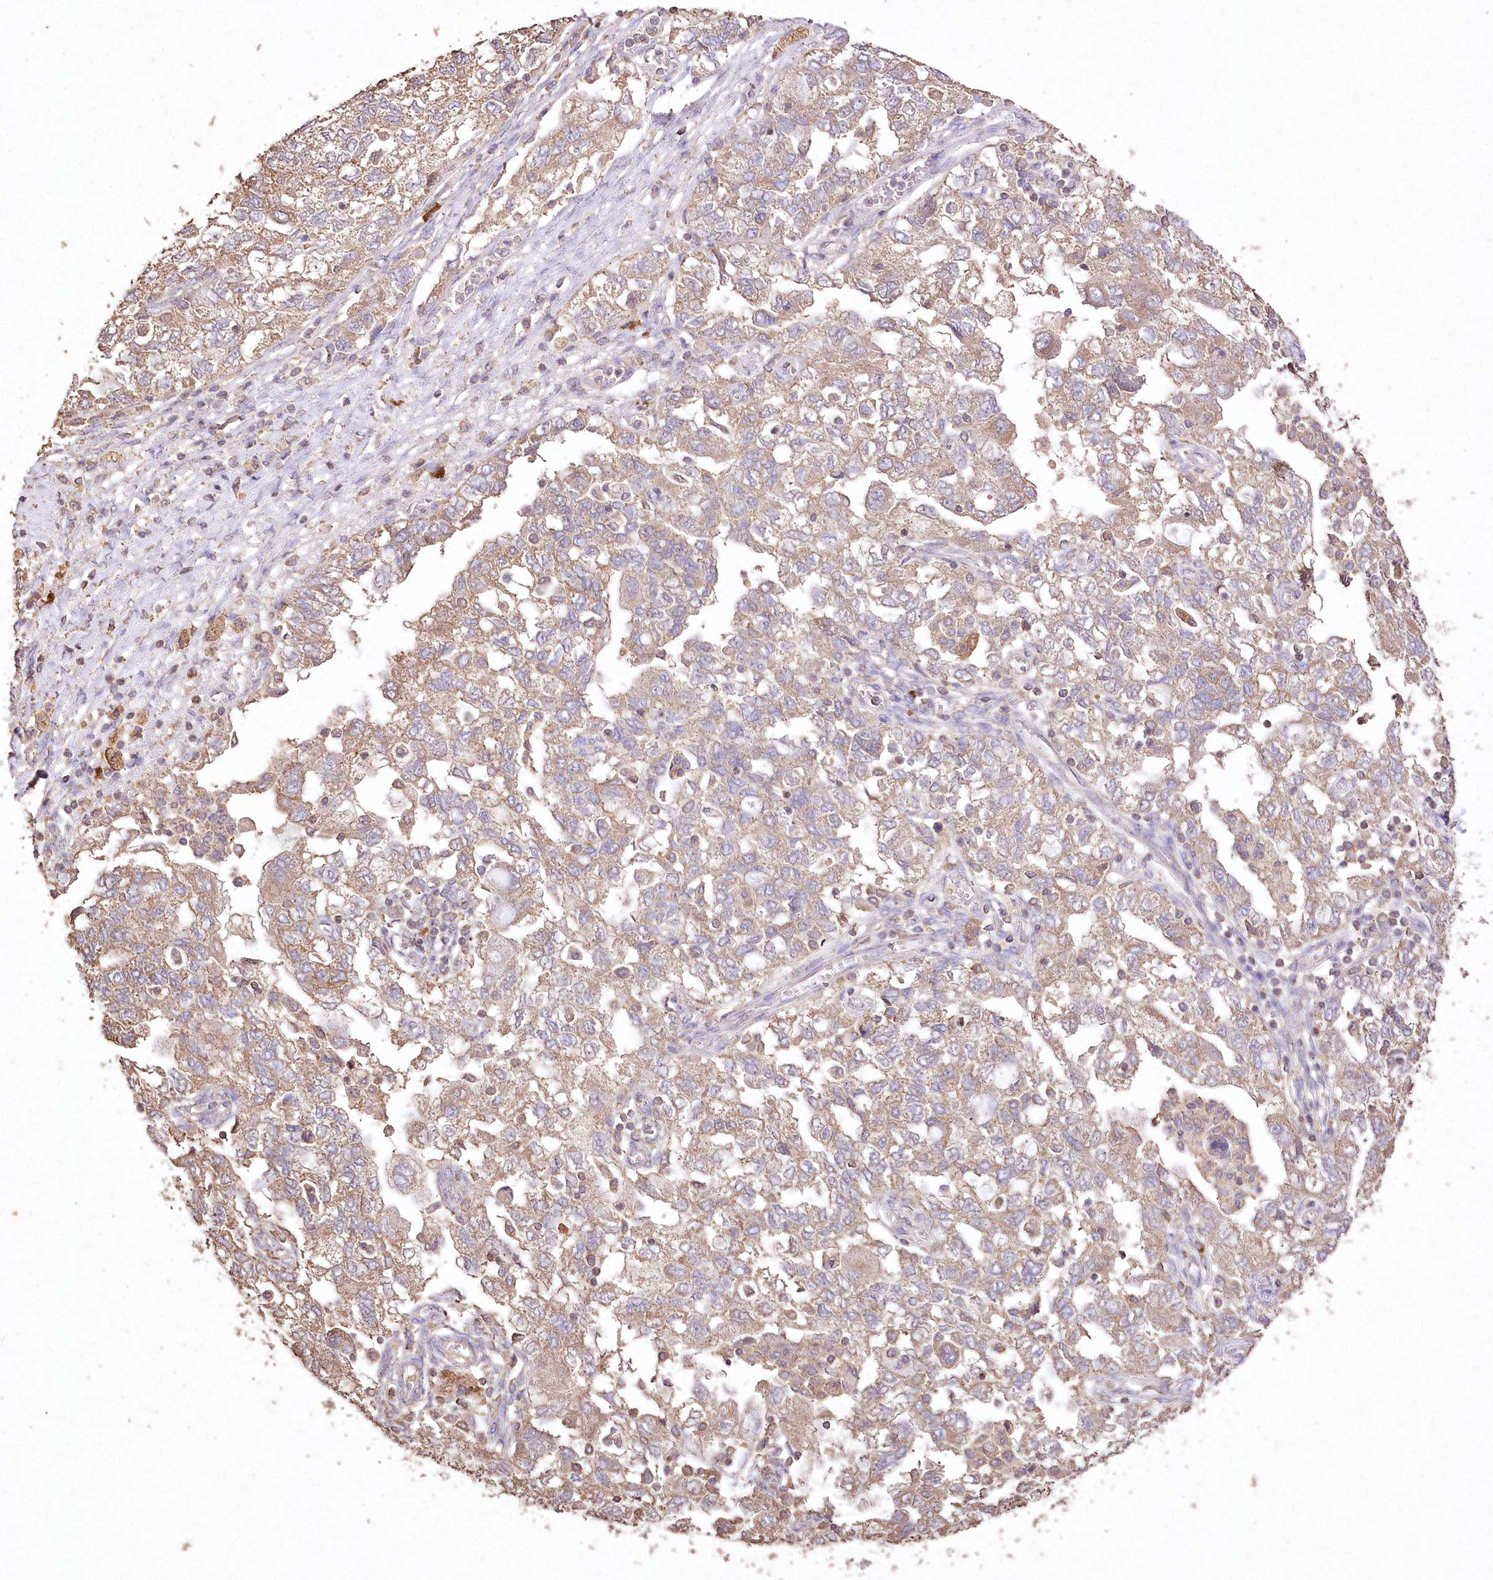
{"staining": {"intensity": "moderate", "quantity": ">75%", "location": "cytoplasmic/membranous"}, "tissue": "ovarian cancer", "cell_type": "Tumor cells", "image_type": "cancer", "snomed": [{"axis": "morphology", "description": "Carcinoma, NOS"}, {"axis": "morphology", "description": "Cystadenocarcinoma, serous, NOS"}, {"axis": "topography", "description": "Ovary"}], "caption": "Protein expression analysis of carcinoma (ovarian) displays moderate cytoplasmic/membranous positivity in about >75% of tumor cells.", "gene": "IREB2", "patient": {"sex": "female", "age": 69}}